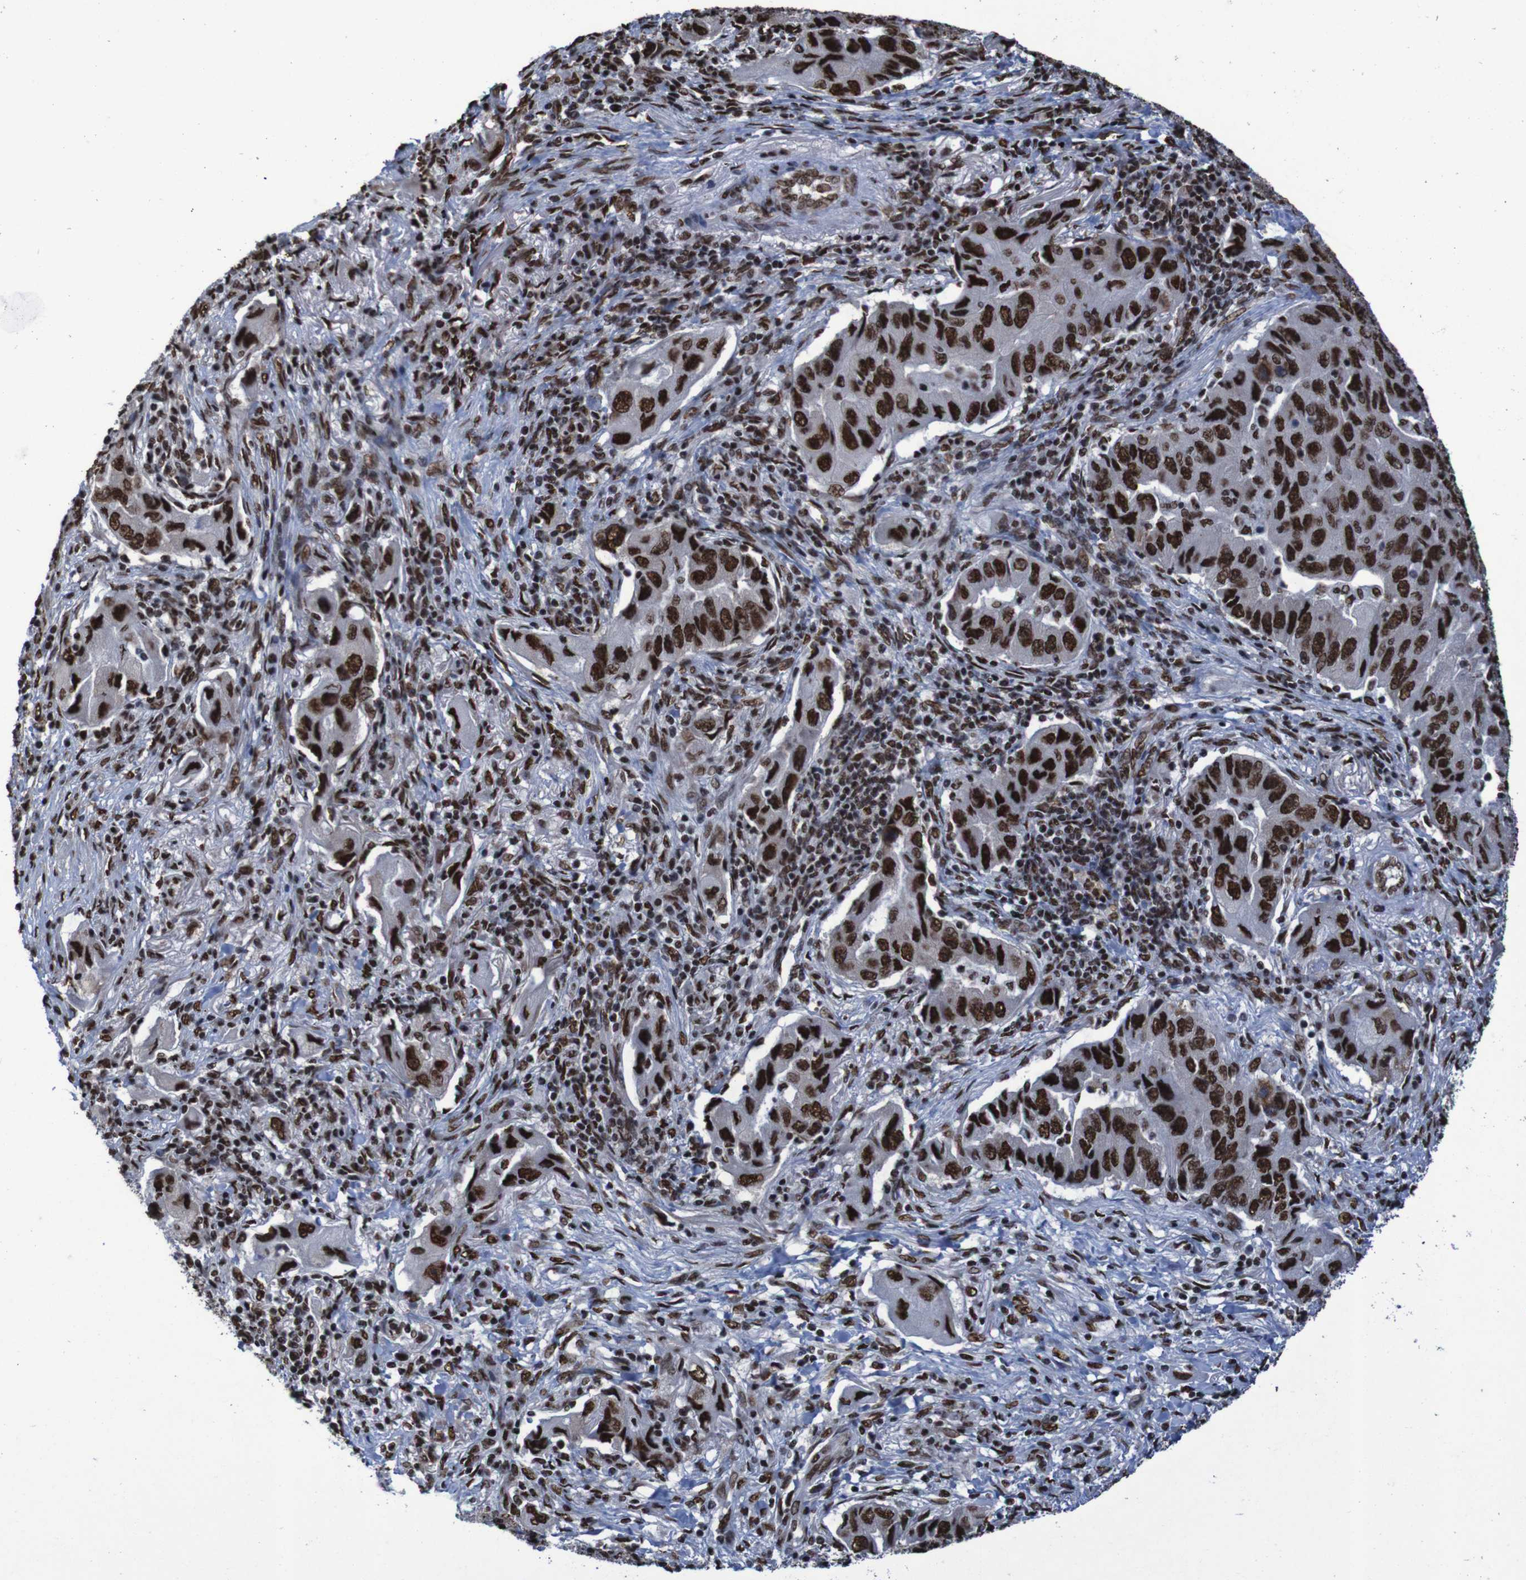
{"staining": {"intensity": "strong", "quantity": ">75%", "location": "nuclear"}, "tissue": "lung cancer", "cell_type": "Tumor cells", "image_type": "cancer", "snomed": [{"axis": "morphology", "description": "Adenocarcinoma, NOS"}, {"axis": "topography", "description": "Lung"}], "caption": "Approximately >75% of tumor cells in human lung cancer (adenocarcinoma) show strong nuclear protein staining as visualized by brown immunohistochemical staining.", "gene": "HNRNPR", "patient": {"sex": "female", "age": 65}}